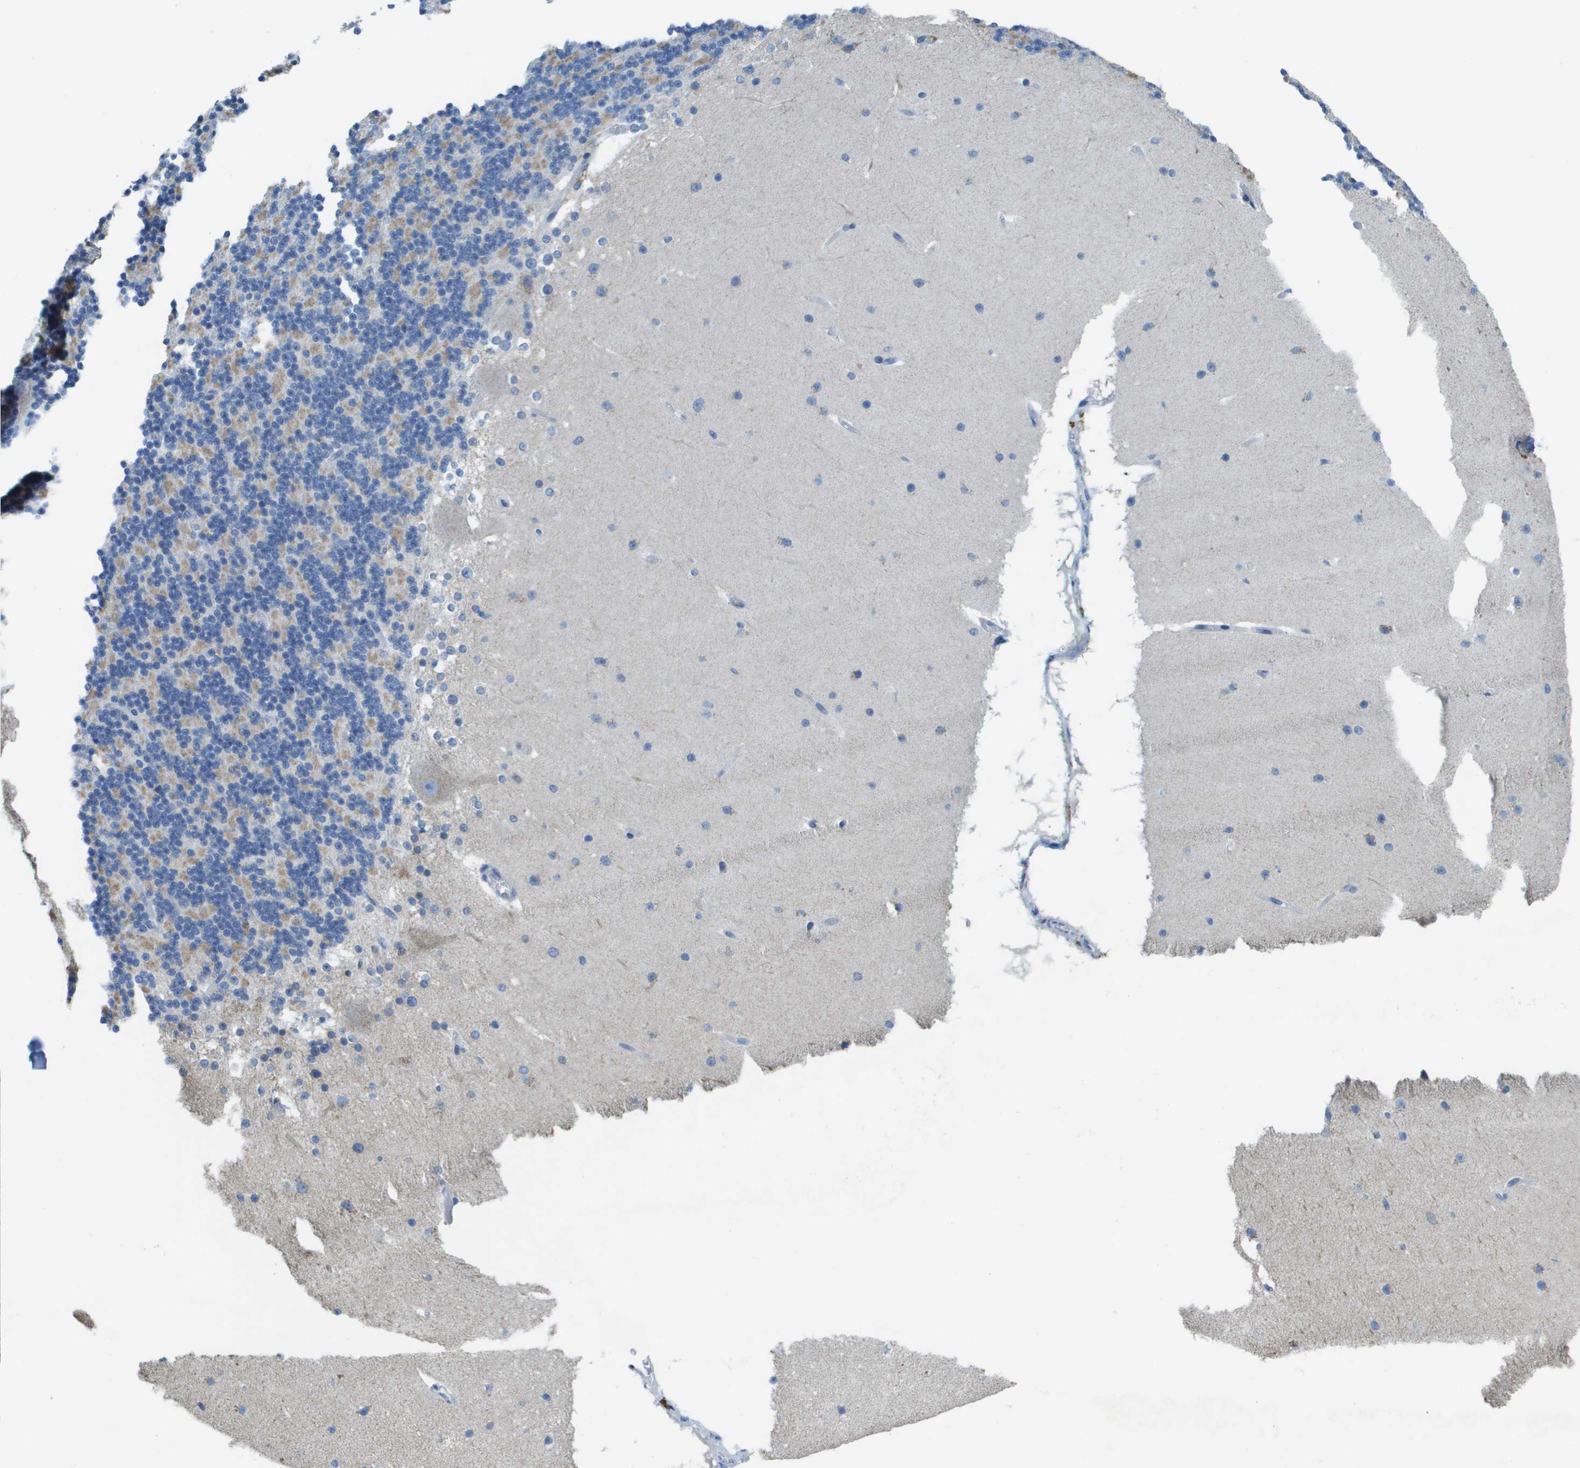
{"staining": {"intensity": "weak", "quantity": "<25%", "location": "cytoplasmic/membranous"}, "tissue": "cerebellum", "cell_type": "Cells in granular layer", "image_type": "normal", "snomed": [{"axis": "morphology", "description": "Normal tissue, NOS"}, {"axis": "topography", "description": "Cerebellum"}], "caption": "A photomicrograph of cerebellum stained for a protein shows no brown staining in cells in granular layer. Nuclei are stained in blue.", "gene": "SDC1", "patient": {"sex": "female", "age": 19}}